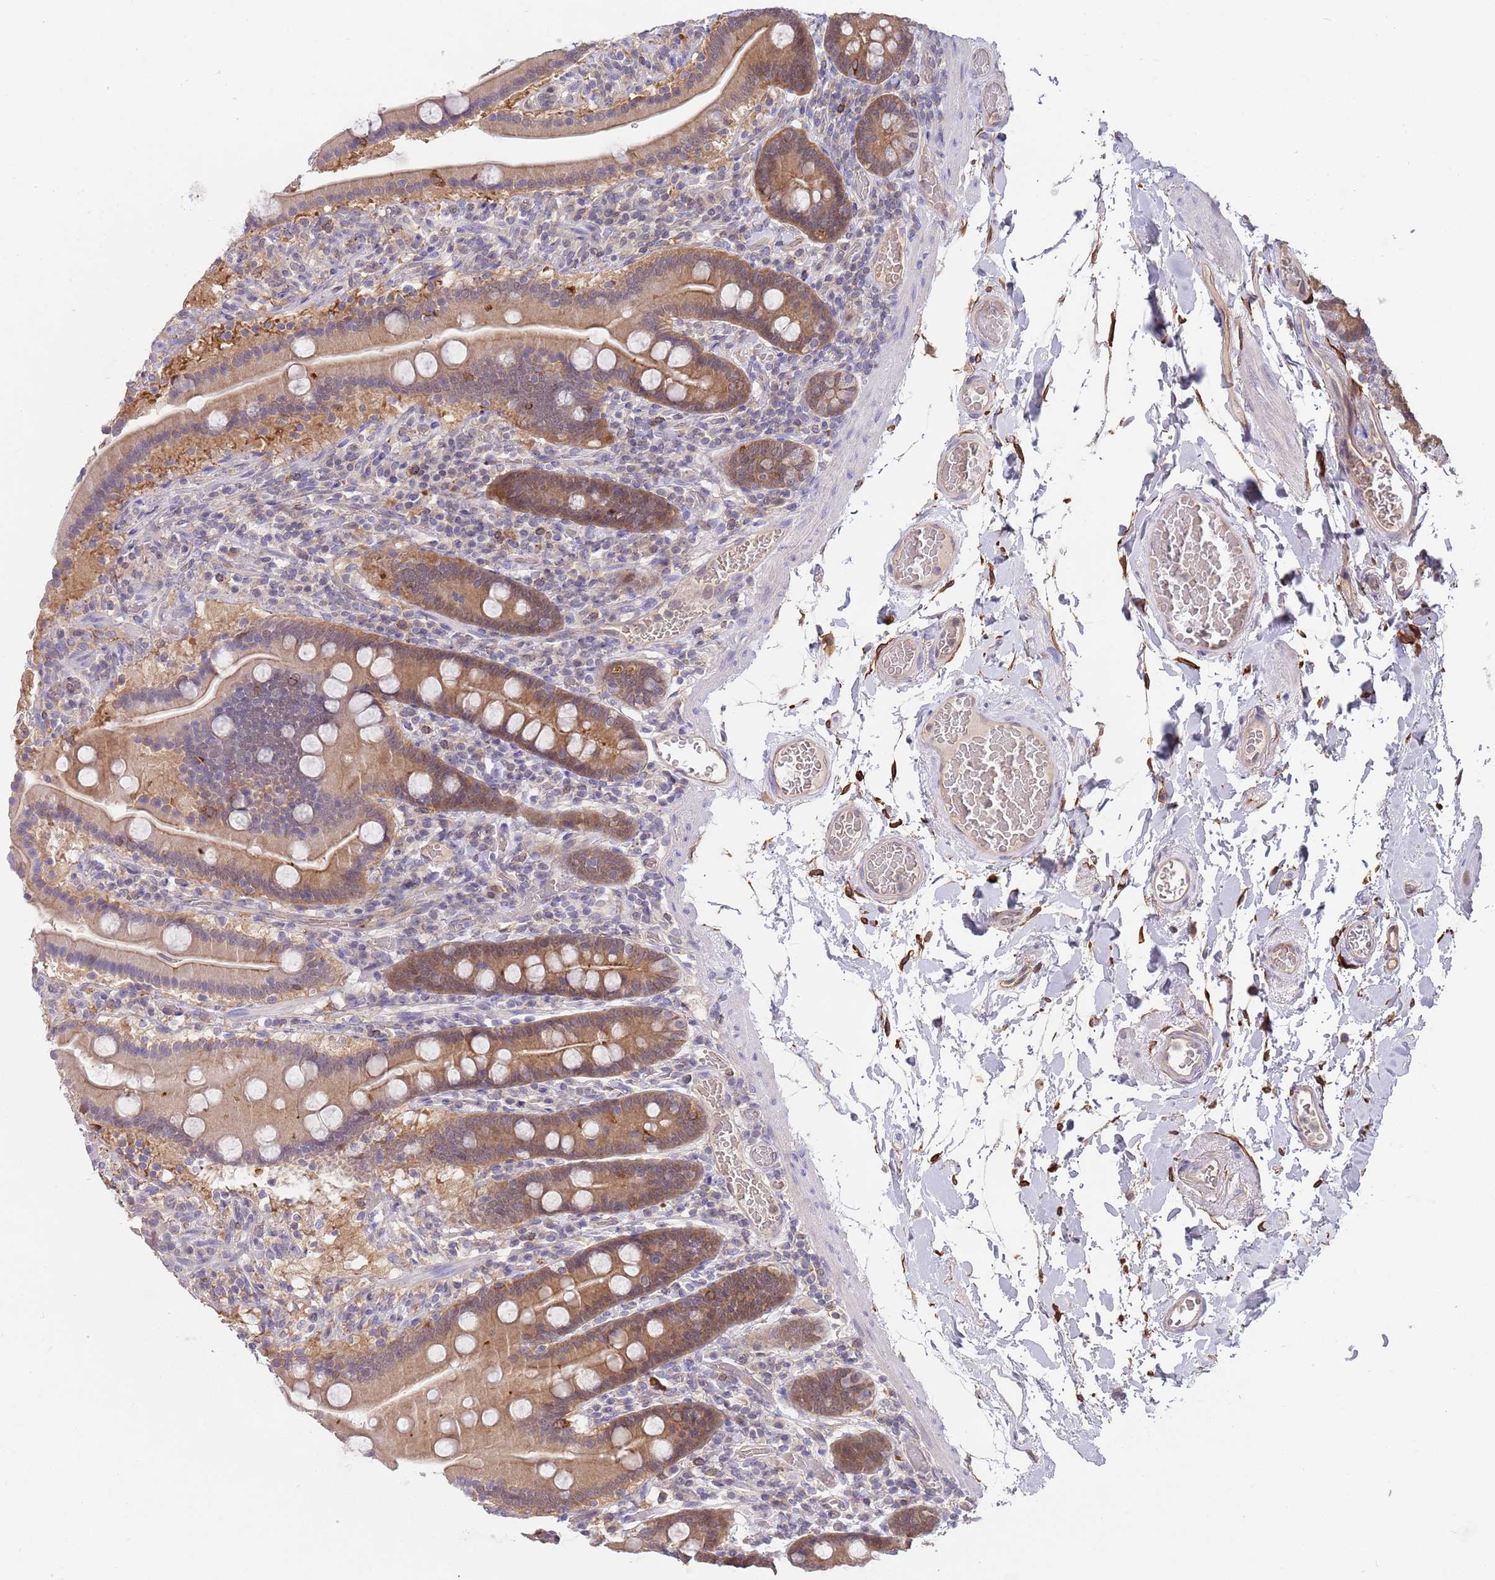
{"staining": {"intensity": "moderate", "quantity": ">75%", "location": "cytoplasmic/membranous"}, "tissue": "duodenum", "cell_type": "Glandular cells", "image_type": "normal", "snomed": [{"axis": "morphology", "description": "Normal tissue, NOS"}, {"axis": "topography", "description": "Duodenum"}], "caption": "Protein staining of normal duodenum displays moderate cytoplasmic/membranous expression in about >75% of glandular cells.", "gene": "GSDMD", "patient": {"sex": "male", "age": 55}}